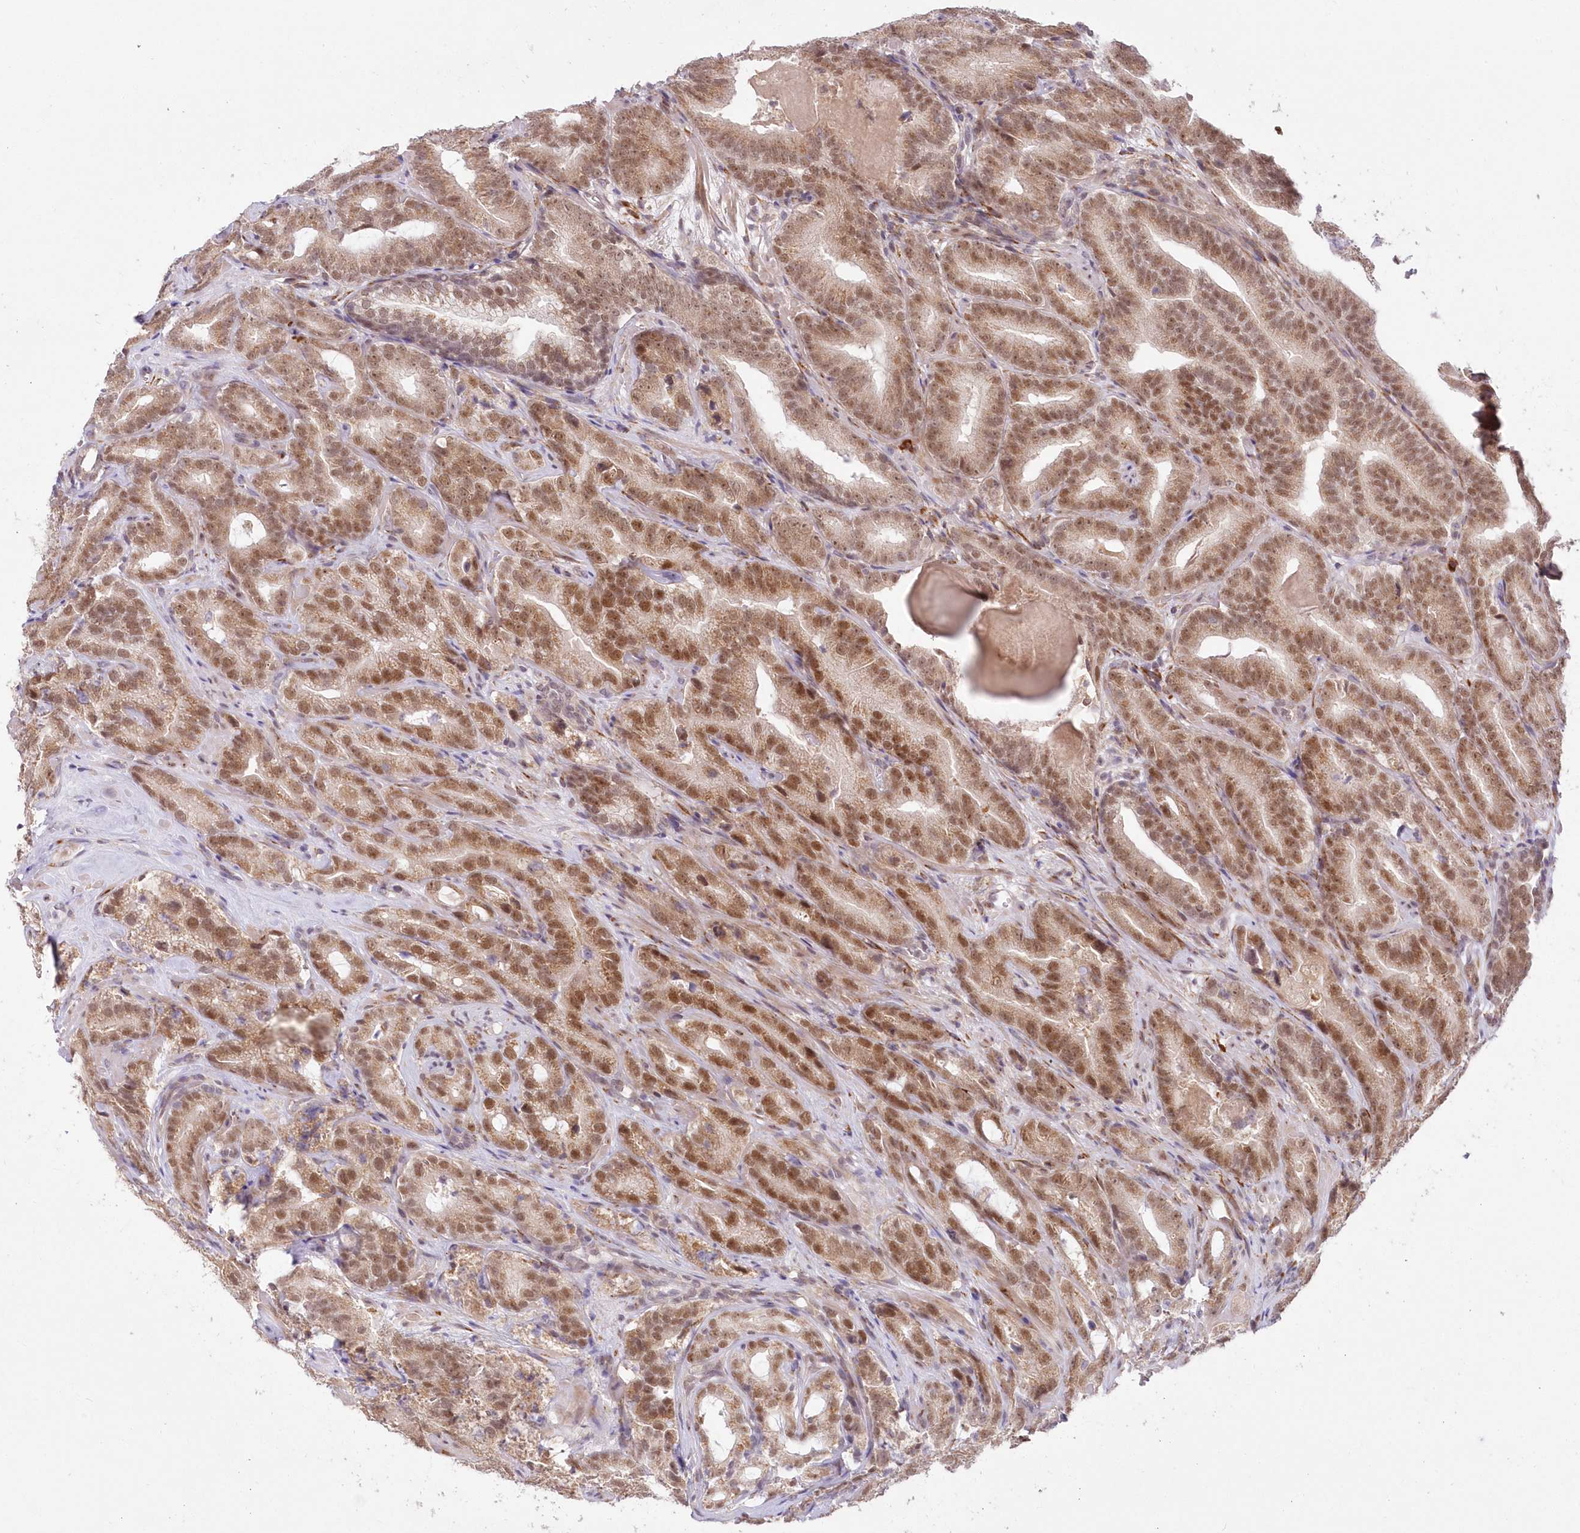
{"staining": {"intensity": "moderate", "quantity": ">75%", "location": "nuclear"}, "tissue": "prostate cancer", "cell_type": "Tumor cells", "image_type": "cancer", "snomed": [{"axis": "morphology", "description": "Adenocarcinoma, High grade"}, {"axis": "topography", "description": "Prostate"}], "caption": "A histopathology image of human prostate cancer (high-grade adenocarcinoma) stained for a protein displays moderate nuclear brown staining in tumor cells.", "gene": "LDB1", "patient": {"sex": "male", "age": 57}}